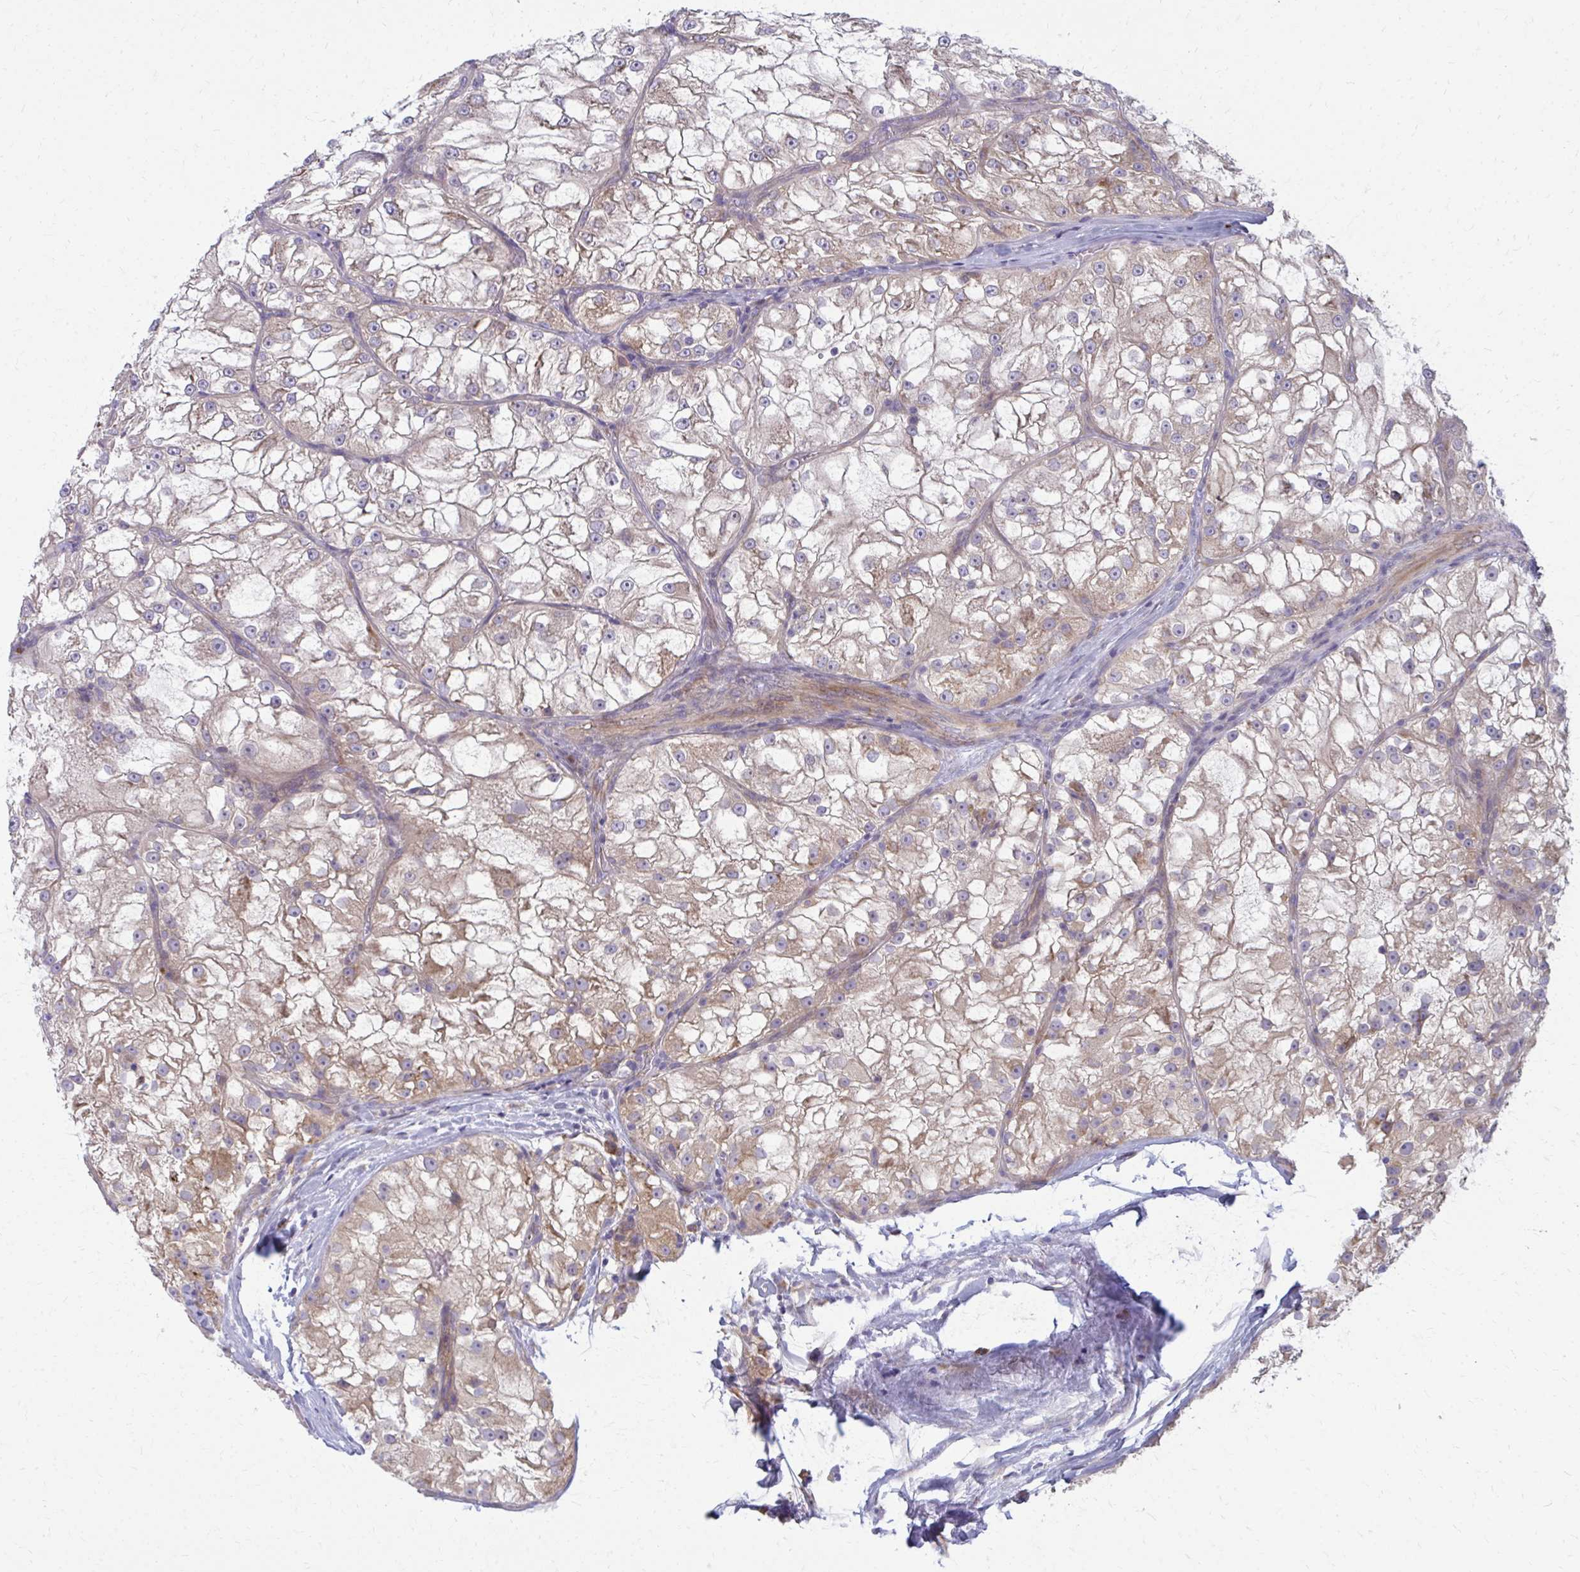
{"staining": {"intensity": "weak", "quantity": "25%-75%", "location": "cytoplasmic/membranous"}, "tissue": "renal cancer", "cell_type": "Tumor cells", "image_type": "cancer", "snomed": [{"axis": "morphology", "description": "Adenocarcinoma, NOS"}, {"axis": "topography", "description": "Kidney"}], "caption": "Renal adenocarcinoma was stained to show a protein in brown. There is low levels of weak cytoplasmic/membranous expression in about 25%-75% of tumor cells. (Stains: DAB in brown, nuclei in blue, Microscopy: brightfield microscopy at high magnification).", "gene": "CEMP1", "patient": {"sex": "female", "age": 72}}